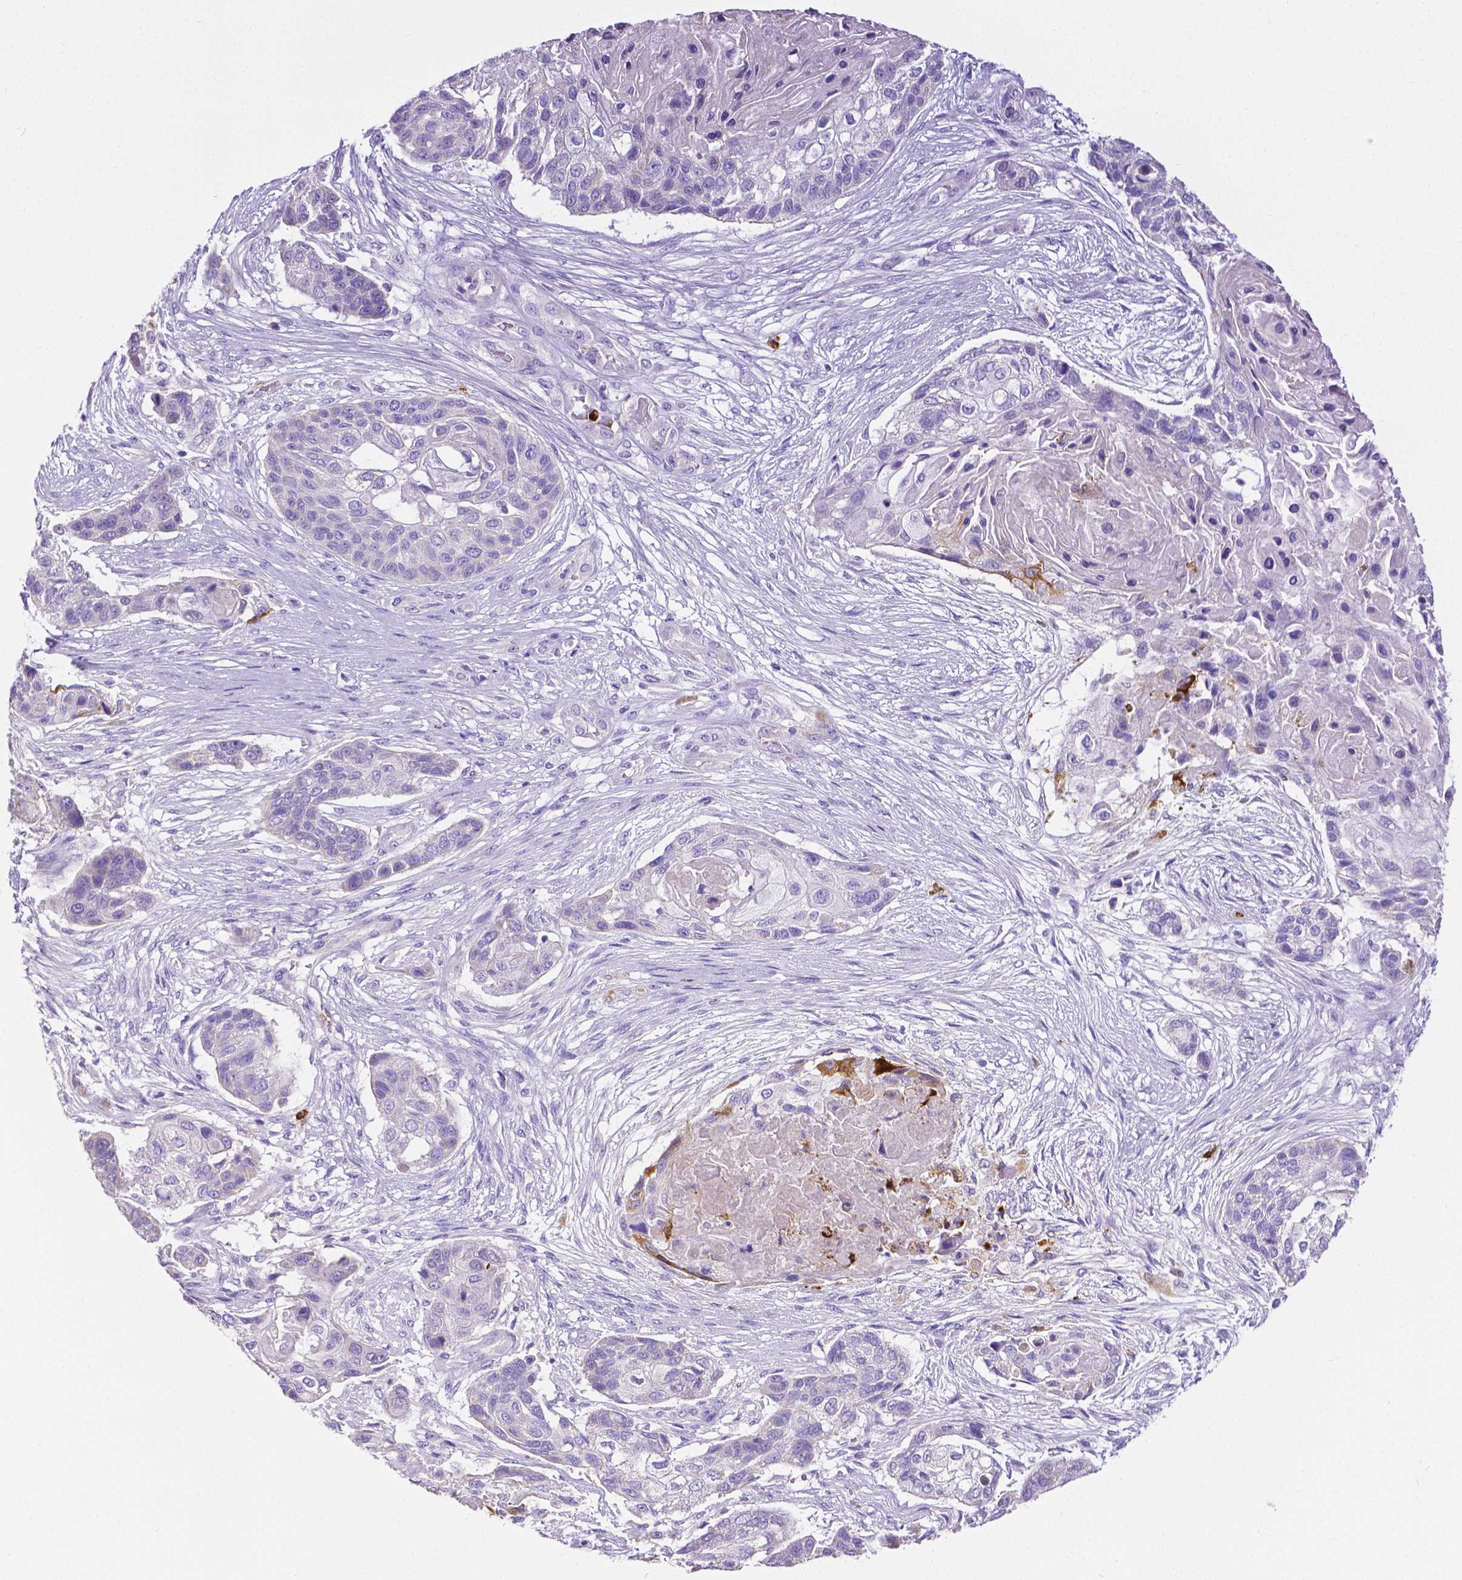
{"staining": {"intensity": "negative", "quantity": "none", "location": "none"}, "tissue": "lung cancer", "cell_type": "Tumor cells", "image_type": "cancer", "snomed": [{"axis": "morphology", "description": "Squamous cell carcinoma, NOS"}, {"axis": "topography", "description": "Lung"}], "caption": "Micrograph shows no protein staining in tumor cells of lung cancer (squamous cell carcinoma) tissue.", "gene": "MMP9", "patient": {"sex": "male", "age": 69}}